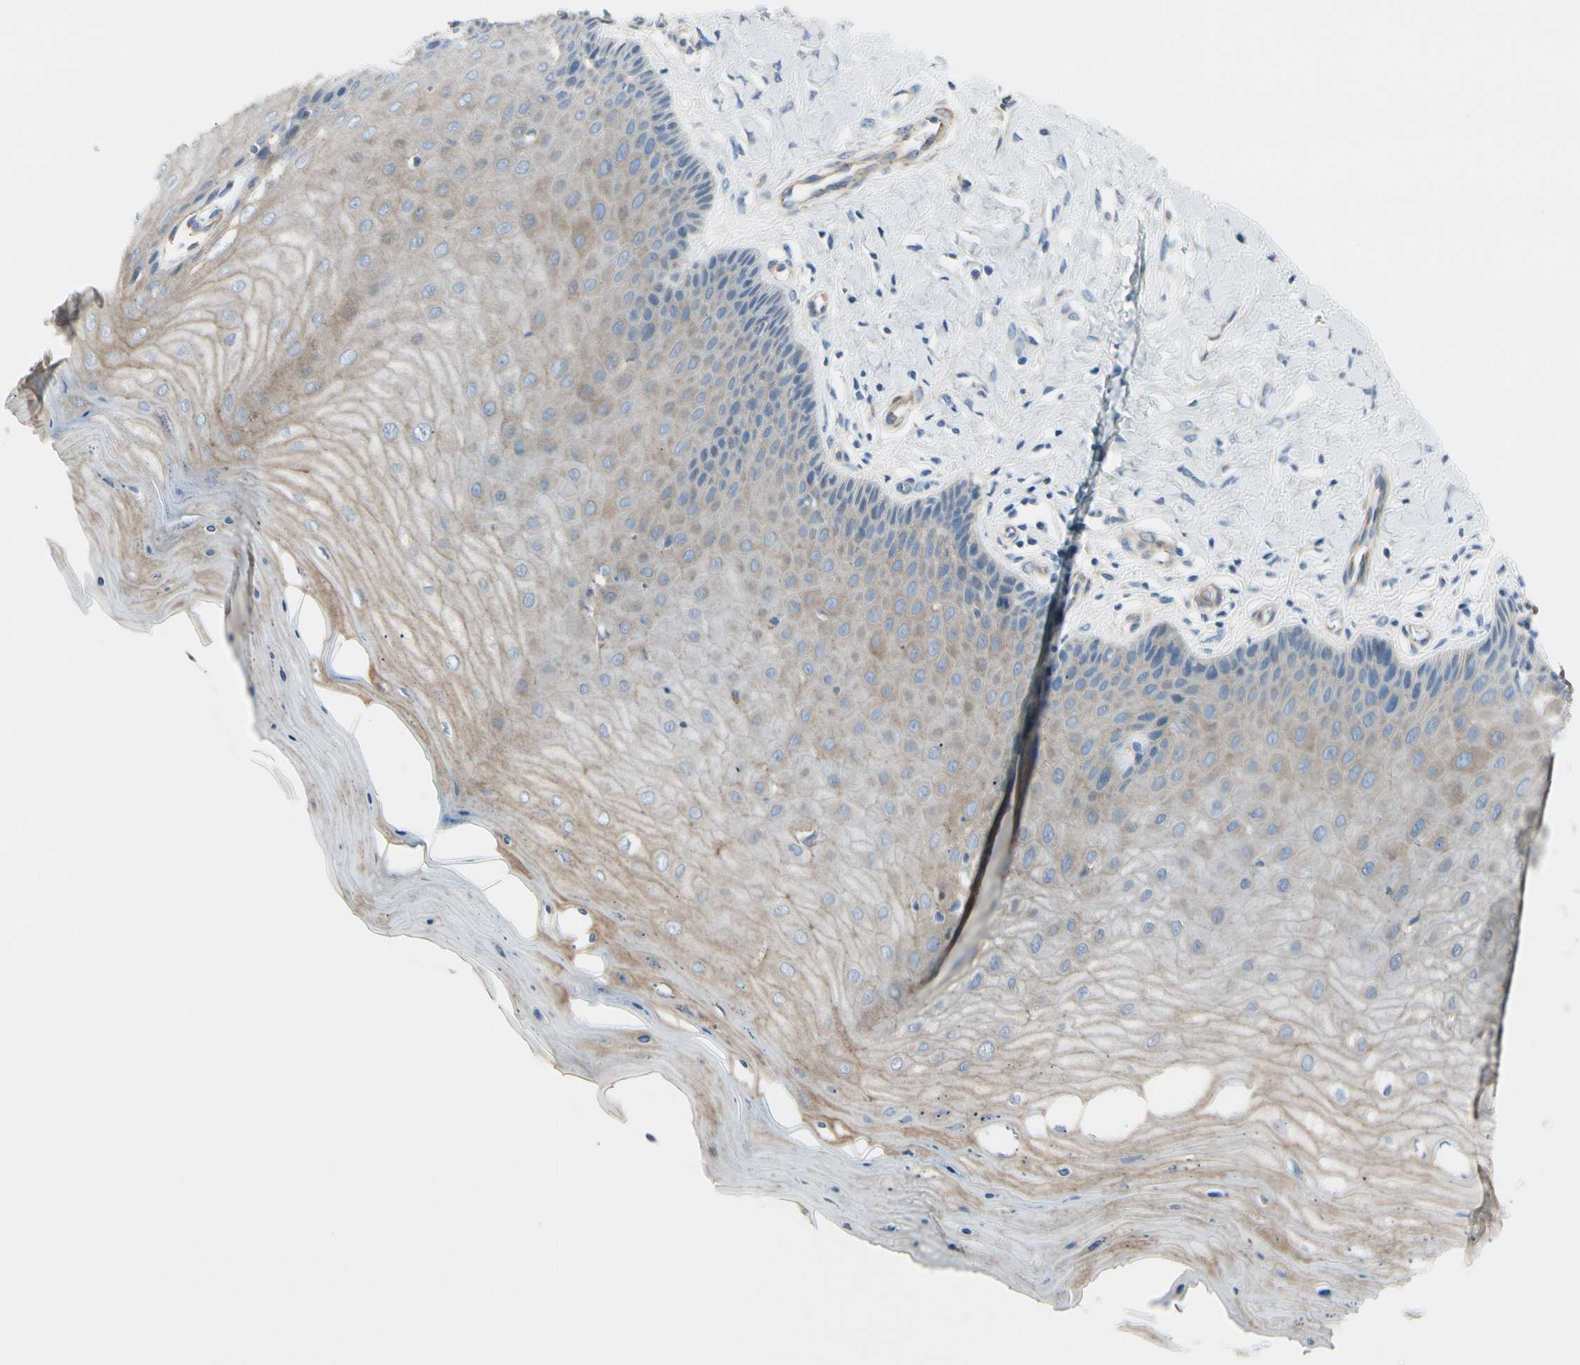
{"staining": {"intensity": "moderate", "quantity": "25%-75%", "location": "cytoplasmic/membranous"}, "tissue": "cervix", "cell_type": "Glandular cells", "image_type": "normal", "snomed": [{"axis": "morphology", "description": "Normal tissue, NOS"}, {"axis": "topography", "description": "Cervix"}], "caption": "The image demonstrates immunohistochemical staining of normal cervix. There is moderate cytoplasmic/membranous staining is seen in about 25%-75% of glandular cells. (brown staining indicates protein expression, while blue staining denotes nuclei).", "gene": "TJP1", "patient": {"sex": "female", "age": 55}}